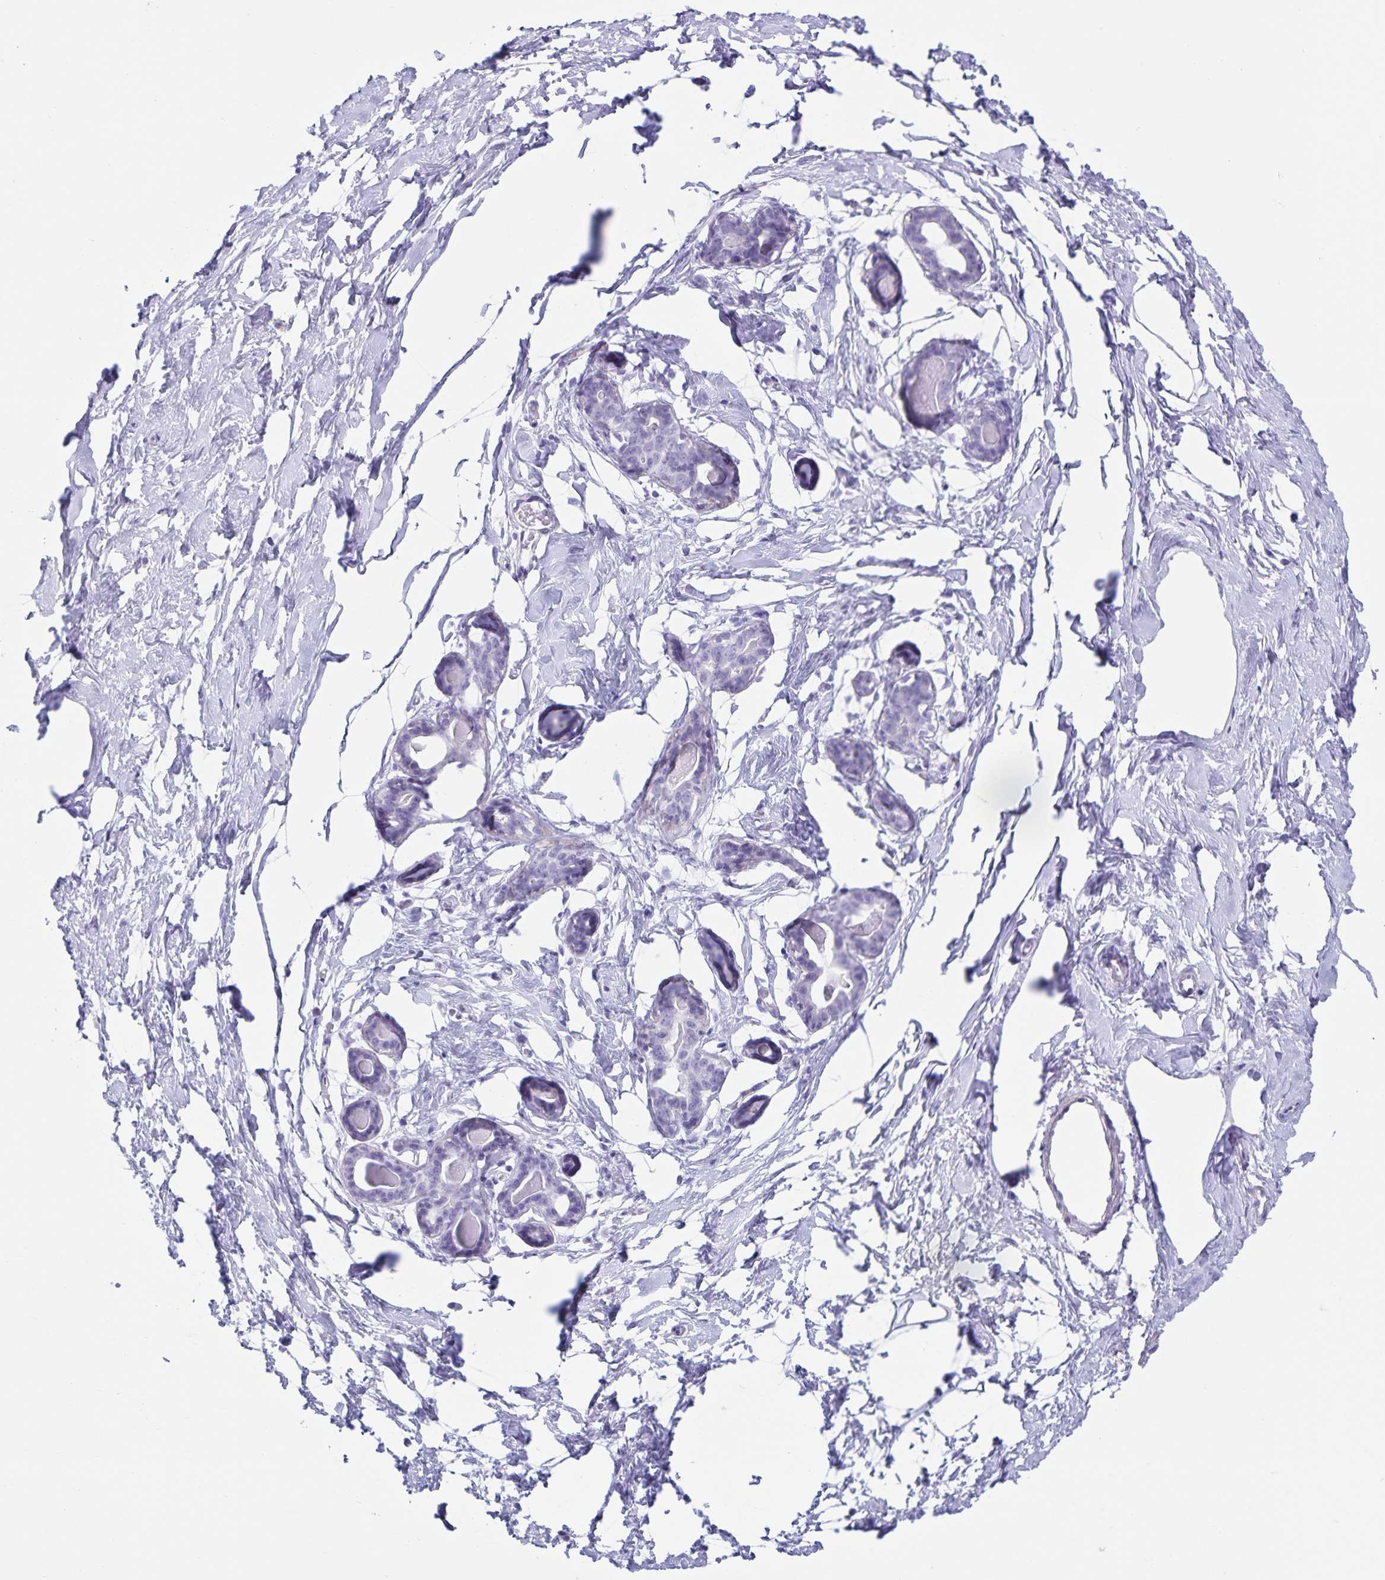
{"staining": {"intensity": "negative", "quantity": "none", "location": "none"}, "tissue": "breast", "cell_type": "Adipocytes", "image_type": "normal", "snomed": [{"axis": "morphology", "description": "Normal tissue, NOS"}, {"axis": "topography", "description": "Breast"}], "caption": "This is a micrograph of immunohistochemistry (IHC) staining of normal breast, which shows no staining in adipocytes. (DAB immunohistochemistry (IHC) visualized using brightfield microscopy, high magnification).", "gene": "C11orf42", "patient": {"sex": "female", "age": 45}}